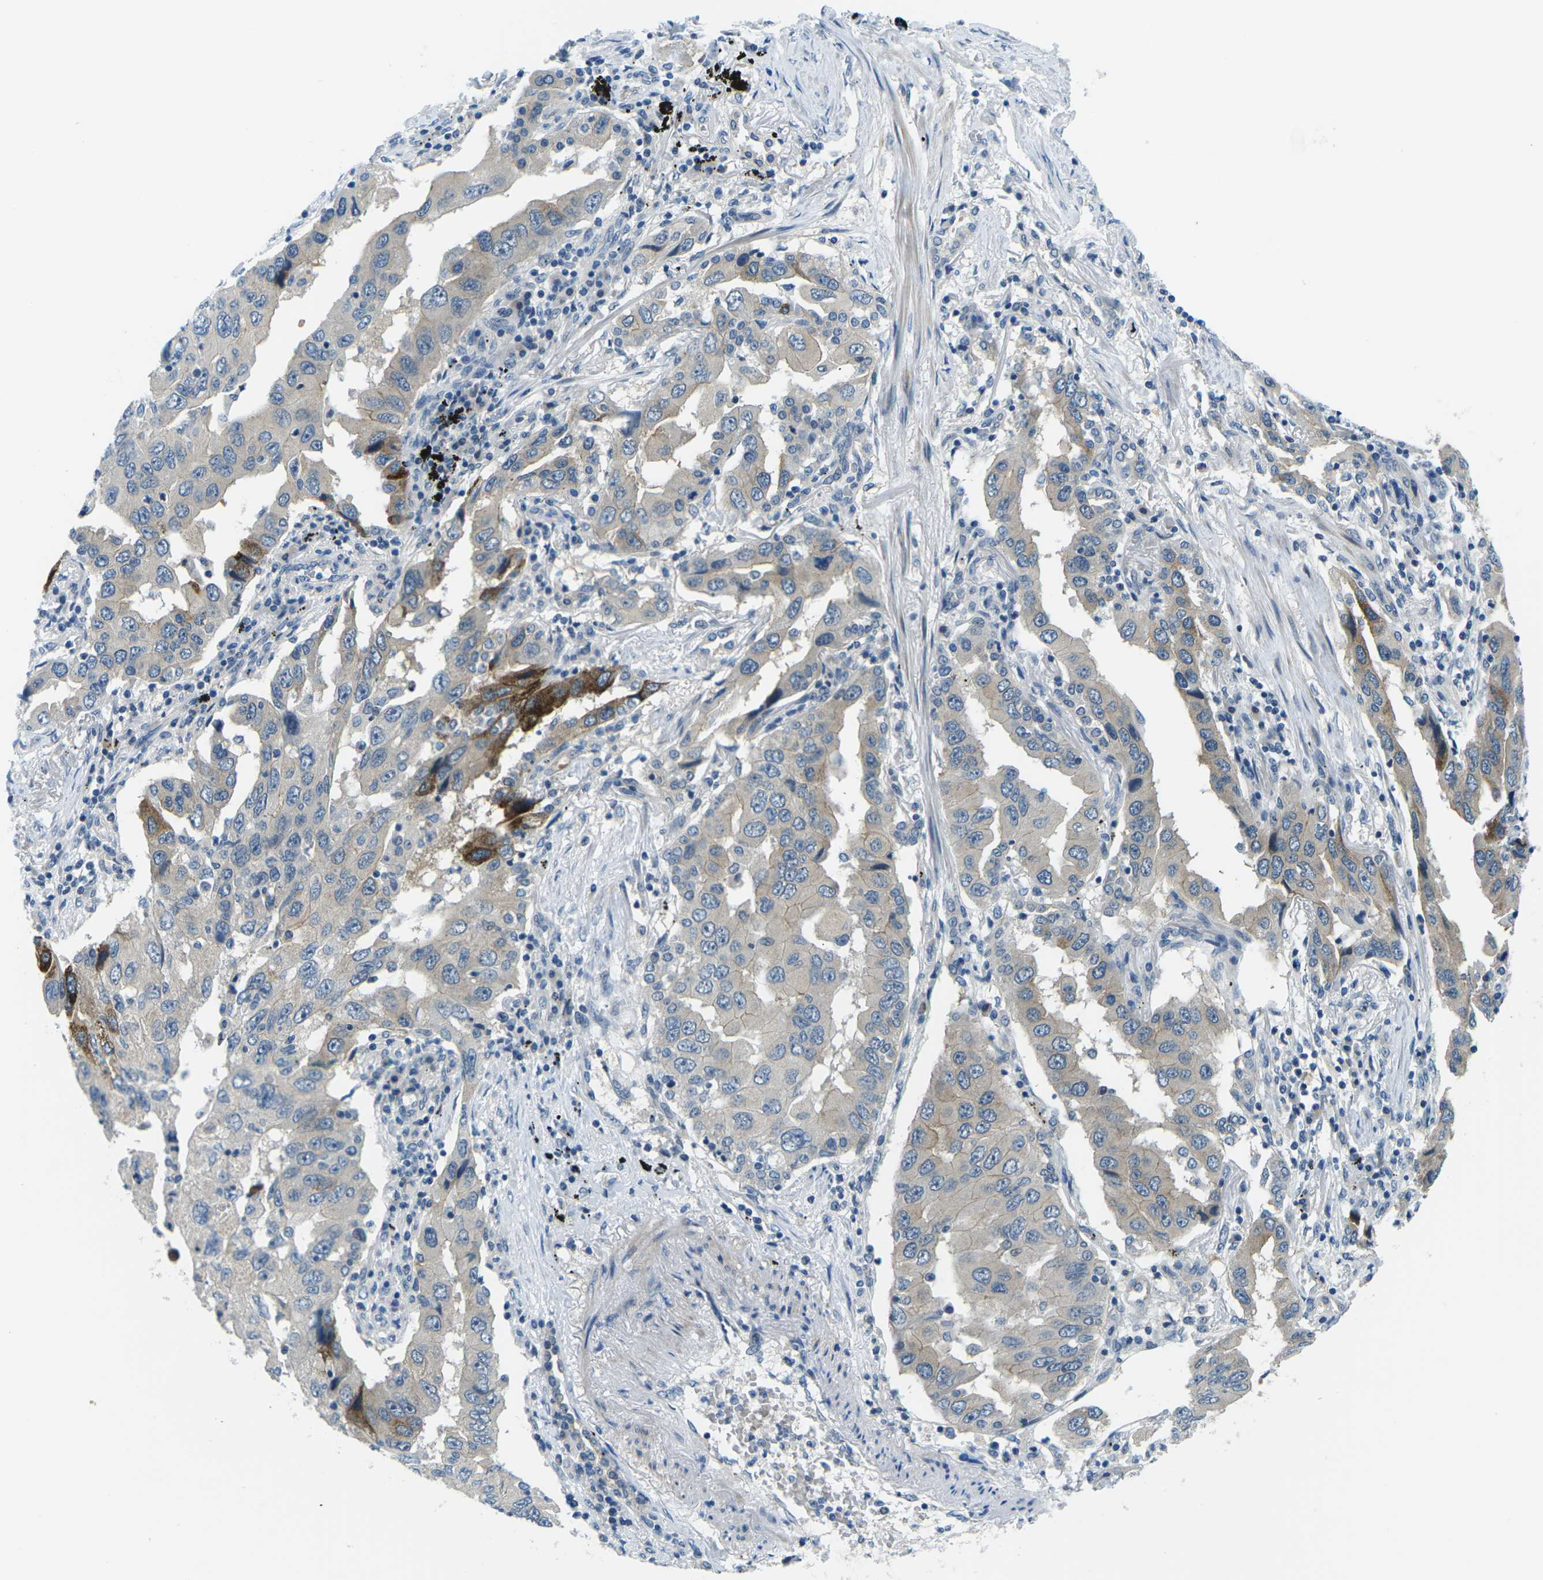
{"staining": {"intensity": "strong", "quantity": "<25%", "location": "cytoplasmic/membranous"}, "tissue": "lung cancer", "cell_type": "Tumor cells", "image_type": "cancer", "snomed": [{"axis": "morphology", "description": "Adenocarcinoma, NOS"}, {"axis": "topography", "description": "Lung"}], "caption": "This histopathology image demonstrates IHC staining of lung adenocarcinoma, with medium strong cytoplasmic/membranous expression in about <25% of tumor cells.", "gene": "CTNND1", "patient": {"sex": "female", "age": 65}}